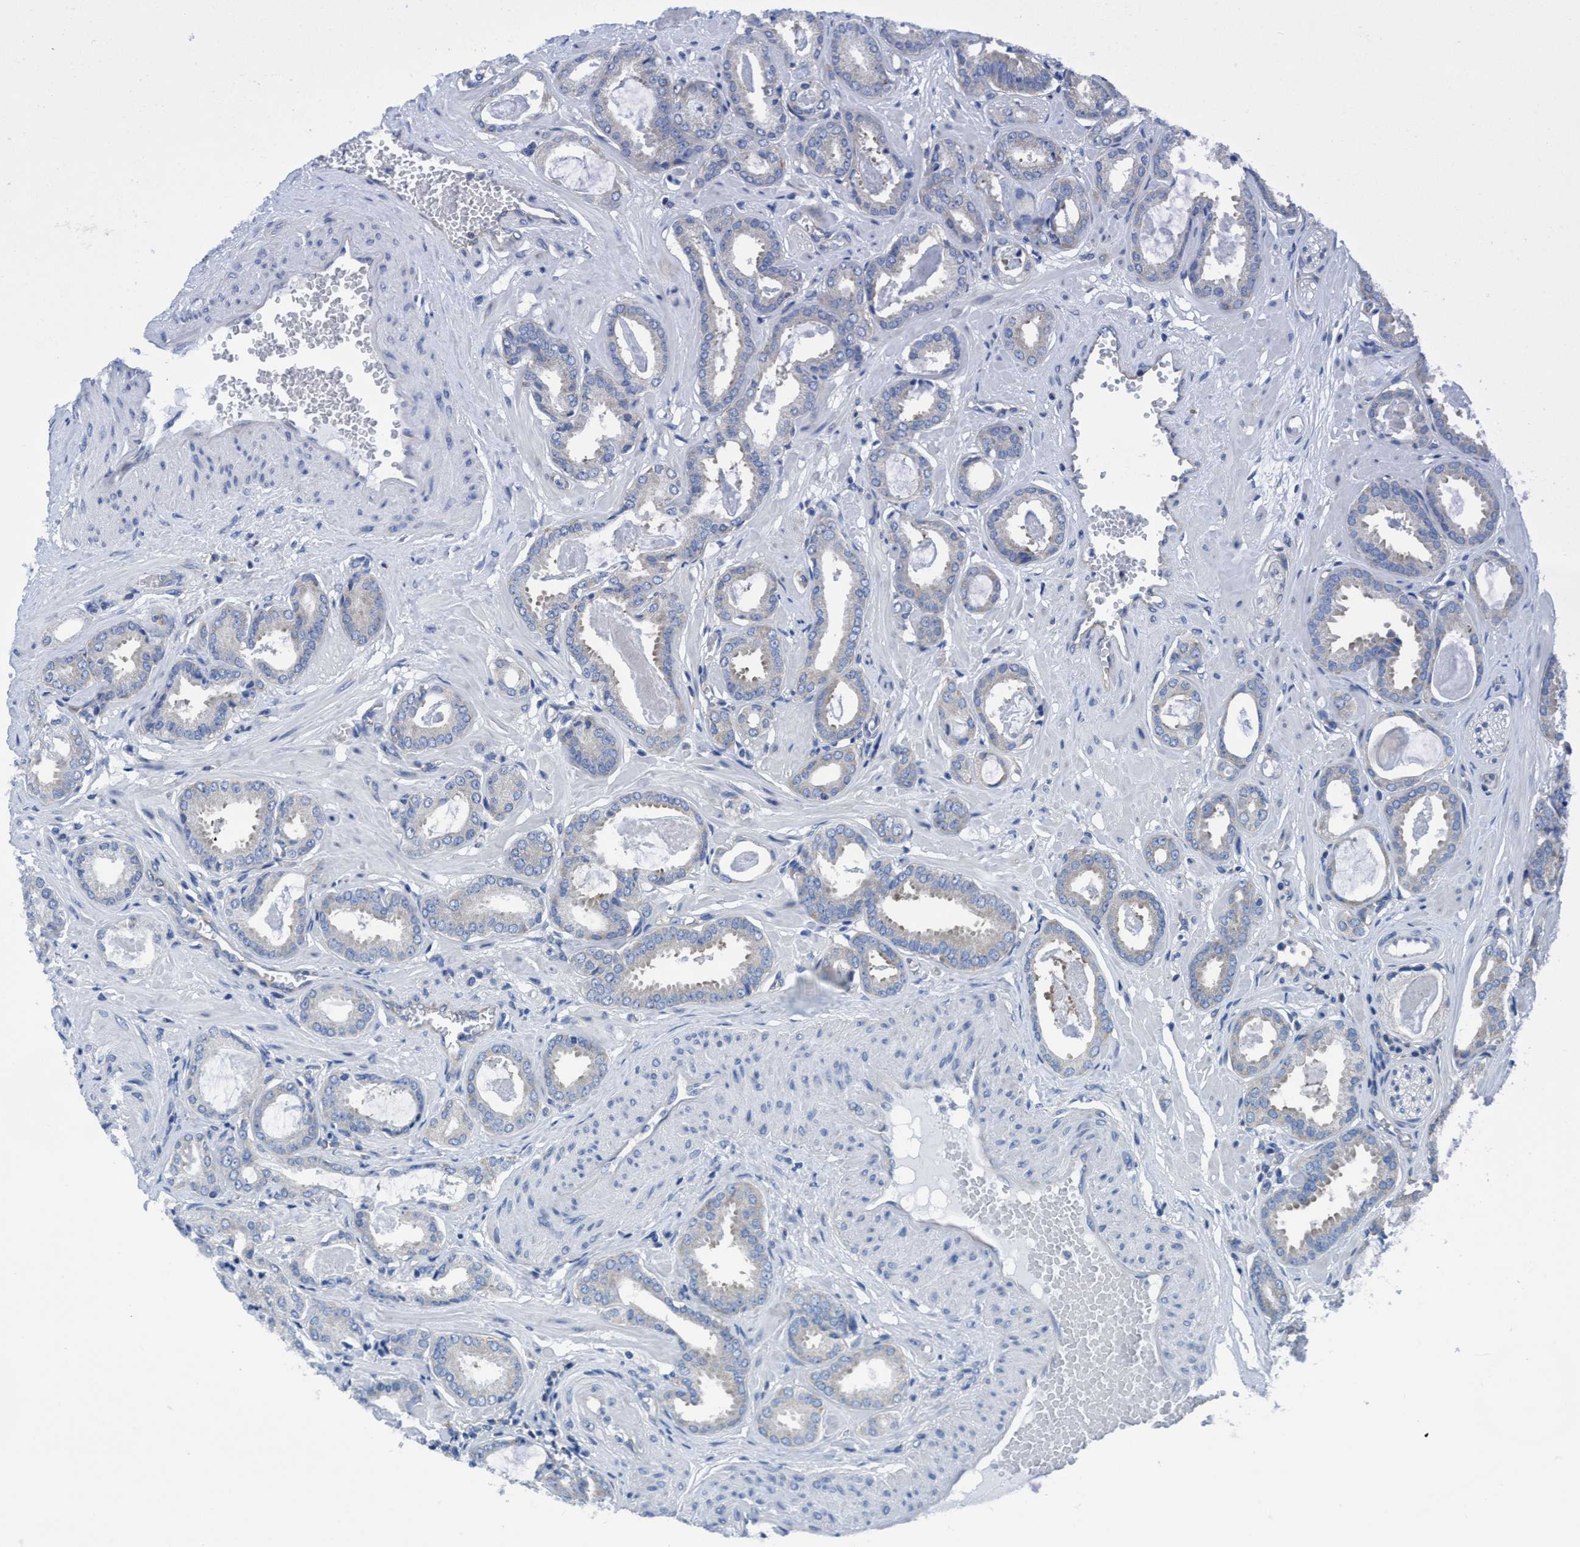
{"staining": {"intensity": "negative", "quantity": "none", "location": "none"}, "tissue": "prostate cancer", "cell_type": "Tumor cells", "image_type": "cancer", "snomed": [{"axis": "morphology", "description": "Adenocarcinoma, Low grade"}, {"axis": "topography", "description": "Prostate"}], "caption": "Adenocarcinoma (low-grade) (prostate) was stained to show a protein in brown. There is no significant expression in tumor cells. (DAB immunohistochemistry visualized using brightfield microscopy, high magnification).", "gene": "NMT1", "patient": {"sex": "male", "age": 53}}